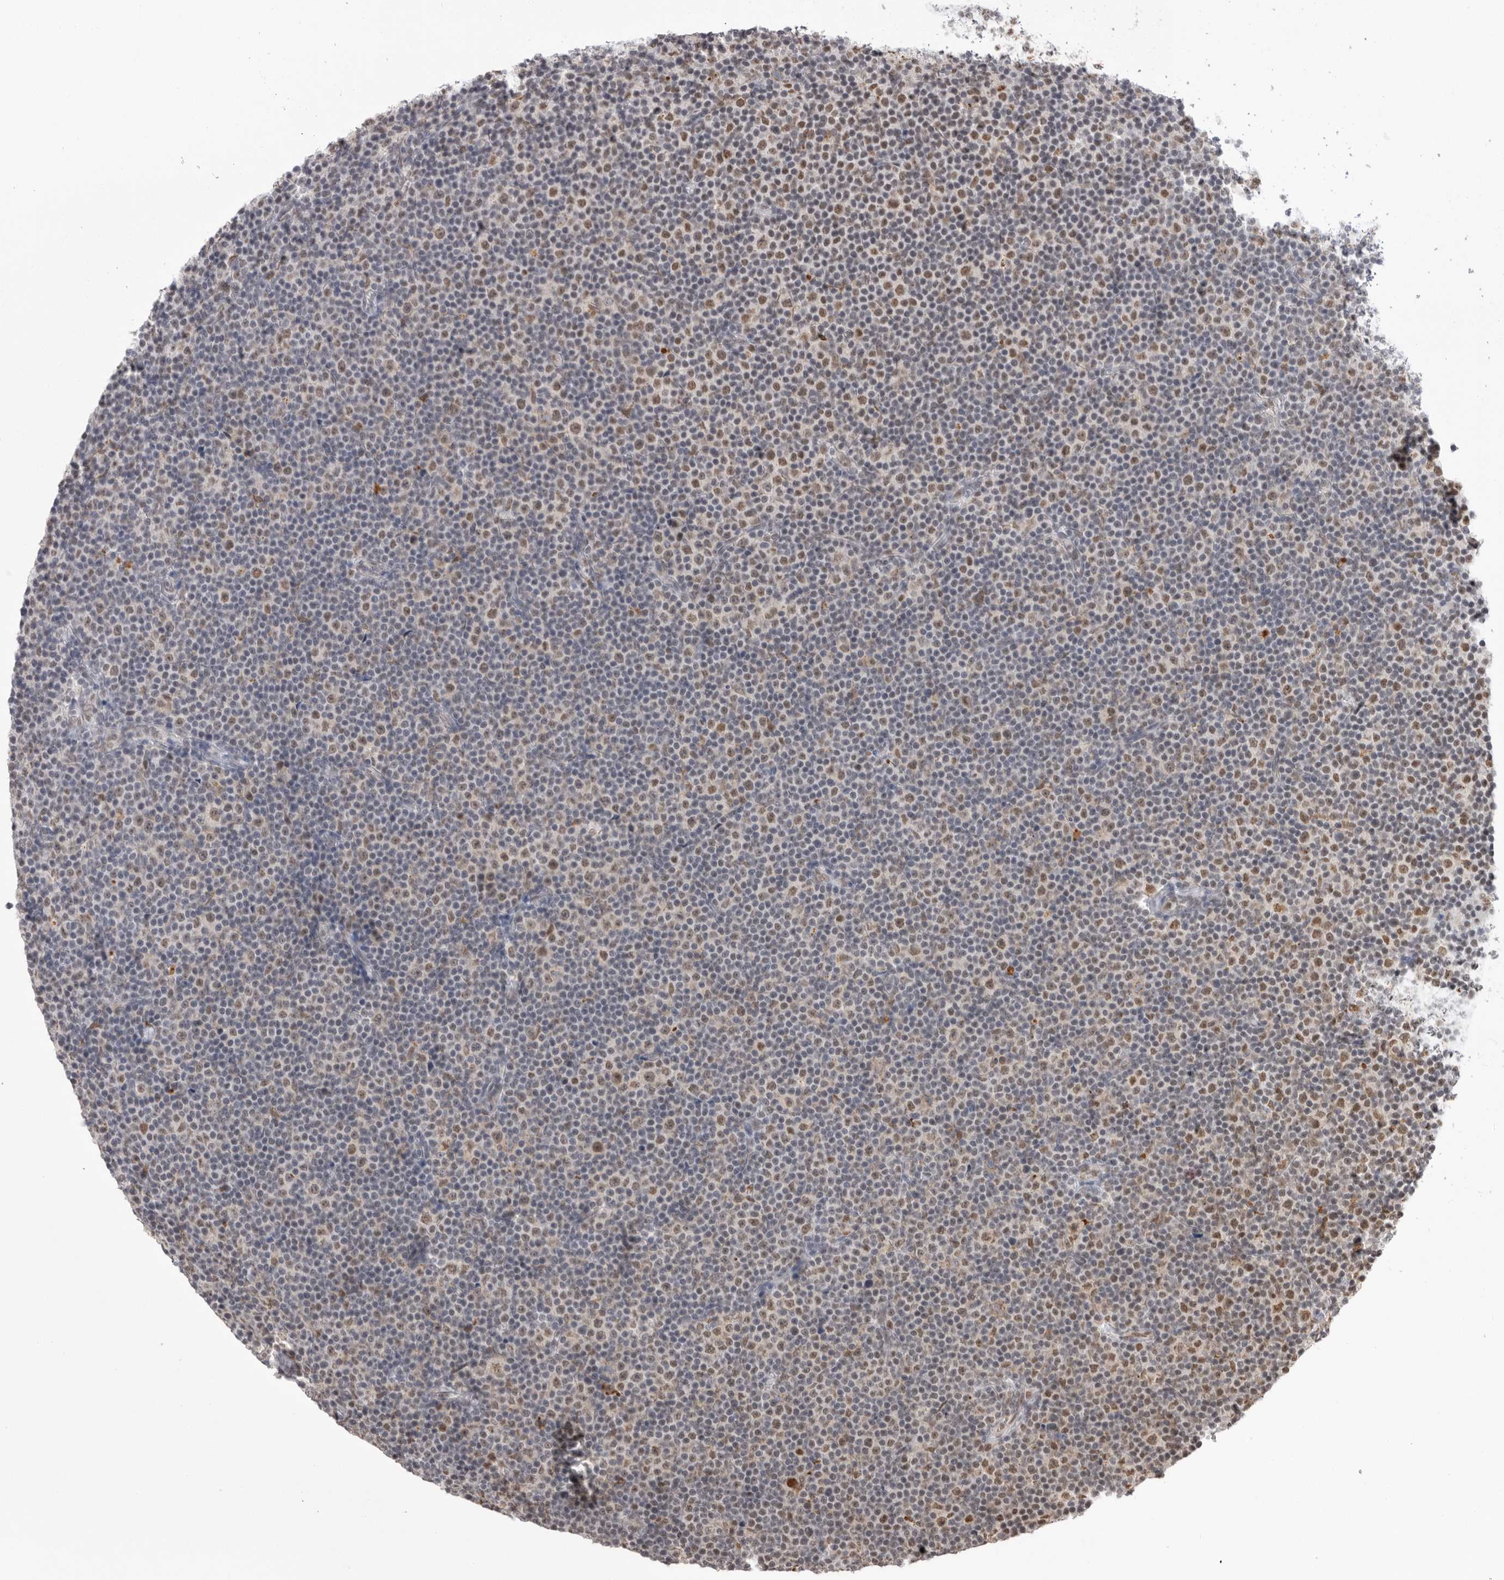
{"staining": {"intensity": "moderate", "quantity": "25%-75%", "location": "nuclear"}, "tissue": "lymphoma", "cell_type": "Tumor cells", "image_type": "cancer", "snomed": [{"axis": "morphology", "description": "Malignant lymphoma, non-Hodgkin's type, Low grade"}, {"axis": "topography", "description": "Lymph node"}], "caption": "High-magnification brightfield microscopy of low-grade malignant lymphoma, non-Hodgkin's type stained with DAB (3,3'-diaminobenzidine) (brown) and counterstained with hematoxylin (blue). tumor cells exhibit moderate nuclear expression is identified in about25%-75% of cells.", "gene": "BCLAF3", "patient": {"sex": "female", "age": 67}}